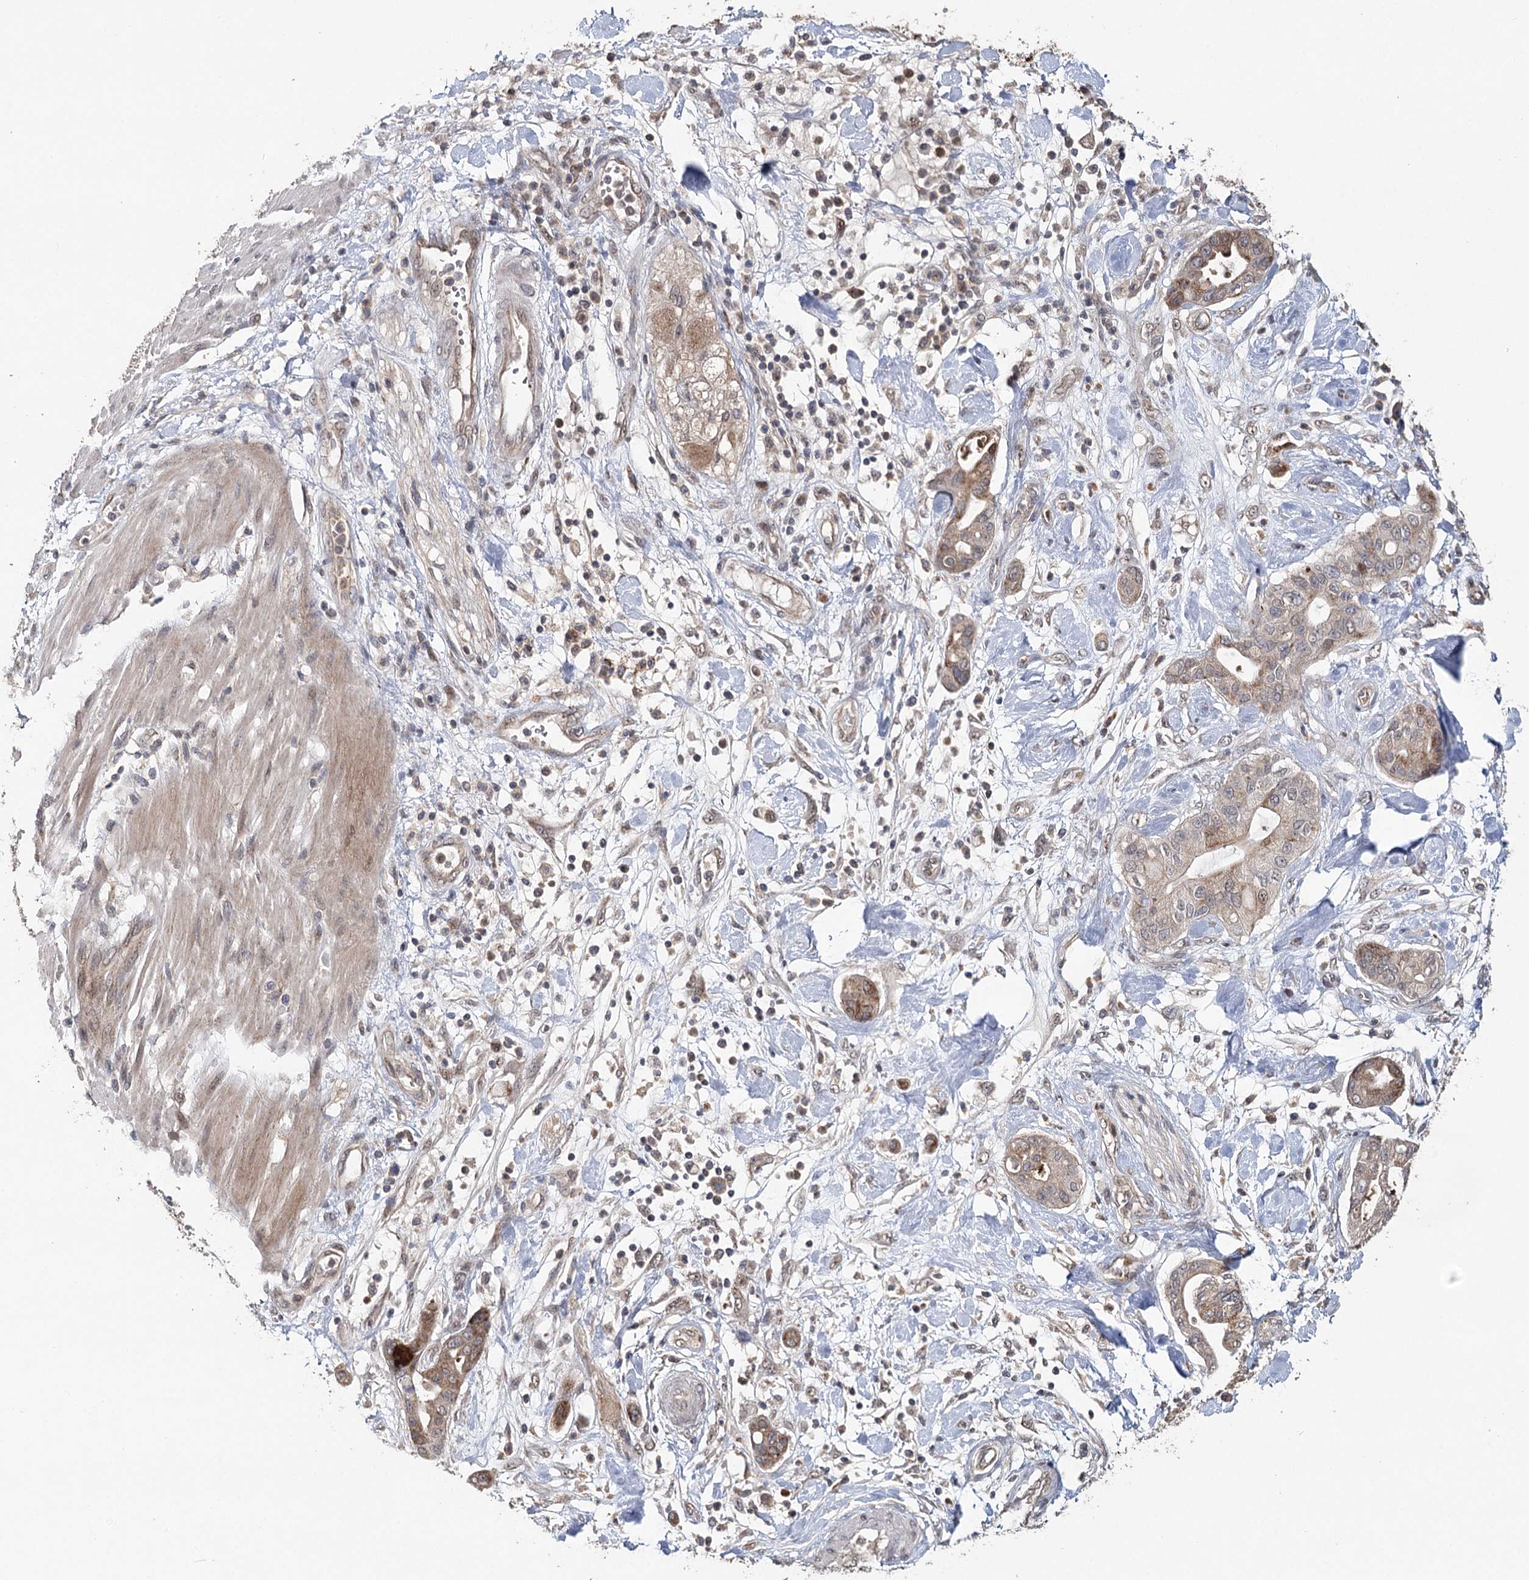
{"staining": {"intensity": "moderate", "quantity": "25%-75%", "location": "cytoplasmic/membranous"}, "tissue": "pancreatic cancer", "cell_type": "Tumor cells", "image_type": "cancer", "snomed": [{"axis": "morphology", "description": "Adenocarcinoma, NOS"}, {"axis": "morphology", "description": "Adenocarcinoma, metastatic, NOS"}, {"axis": "topography", "description": "Lymph node"}, {"axis": "topography", "description": "Pancreas"}, {"axis": "topography", "description": "Duodenum"}], "caption": "Immunohistochemistry (IHC) of human pancreatic metastatic adenocarcinoma shows medium levels of moderate cytoplasmic/membranous positivity in approximately 25%-75% of tumor cells.", "gene": "ZNRF3", "patient": {"sex": "female", "age": 64}}